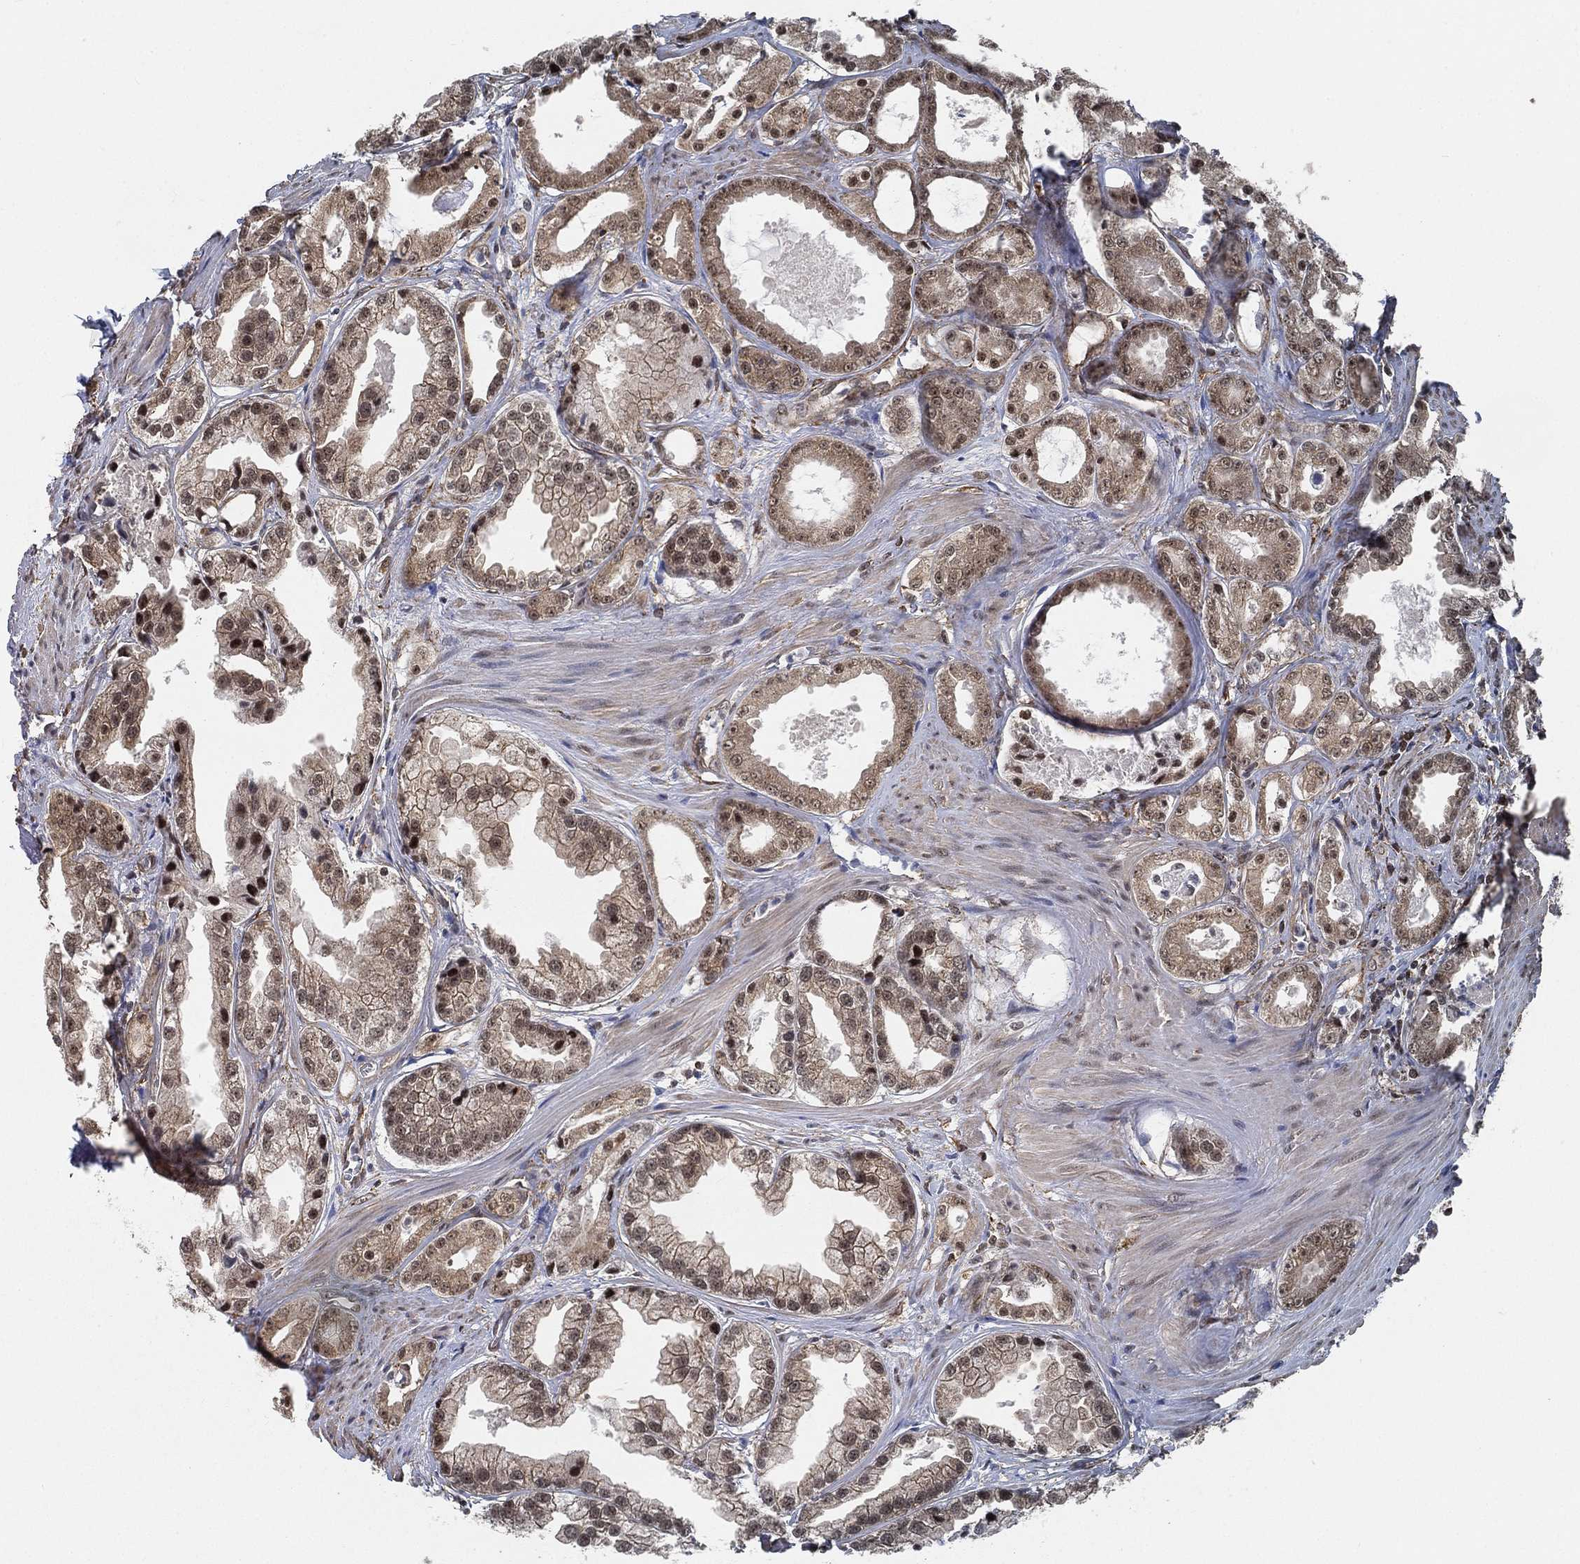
{"staining": {"intensity": "strong", "quantity": "<25%", "location": "nuclear"}, "tissue": "prostate cancer", "cell_type": "Tumor cells", "image_type": "cancer", "snomed": [{"axis": "morphology", "description": "Adenocarcinoma, NOS"}, {"axis": "topography", "description": "Prostate"}], "caption": "Immunohistochemical staining of human prostate cancer (adenocarcinoma) demonstrates medium levels of strong nuclear protein staining in approximately <25% of tumor cells.", "gene": "RSRC2", "patient": {"sex": "male", "age": 61}}